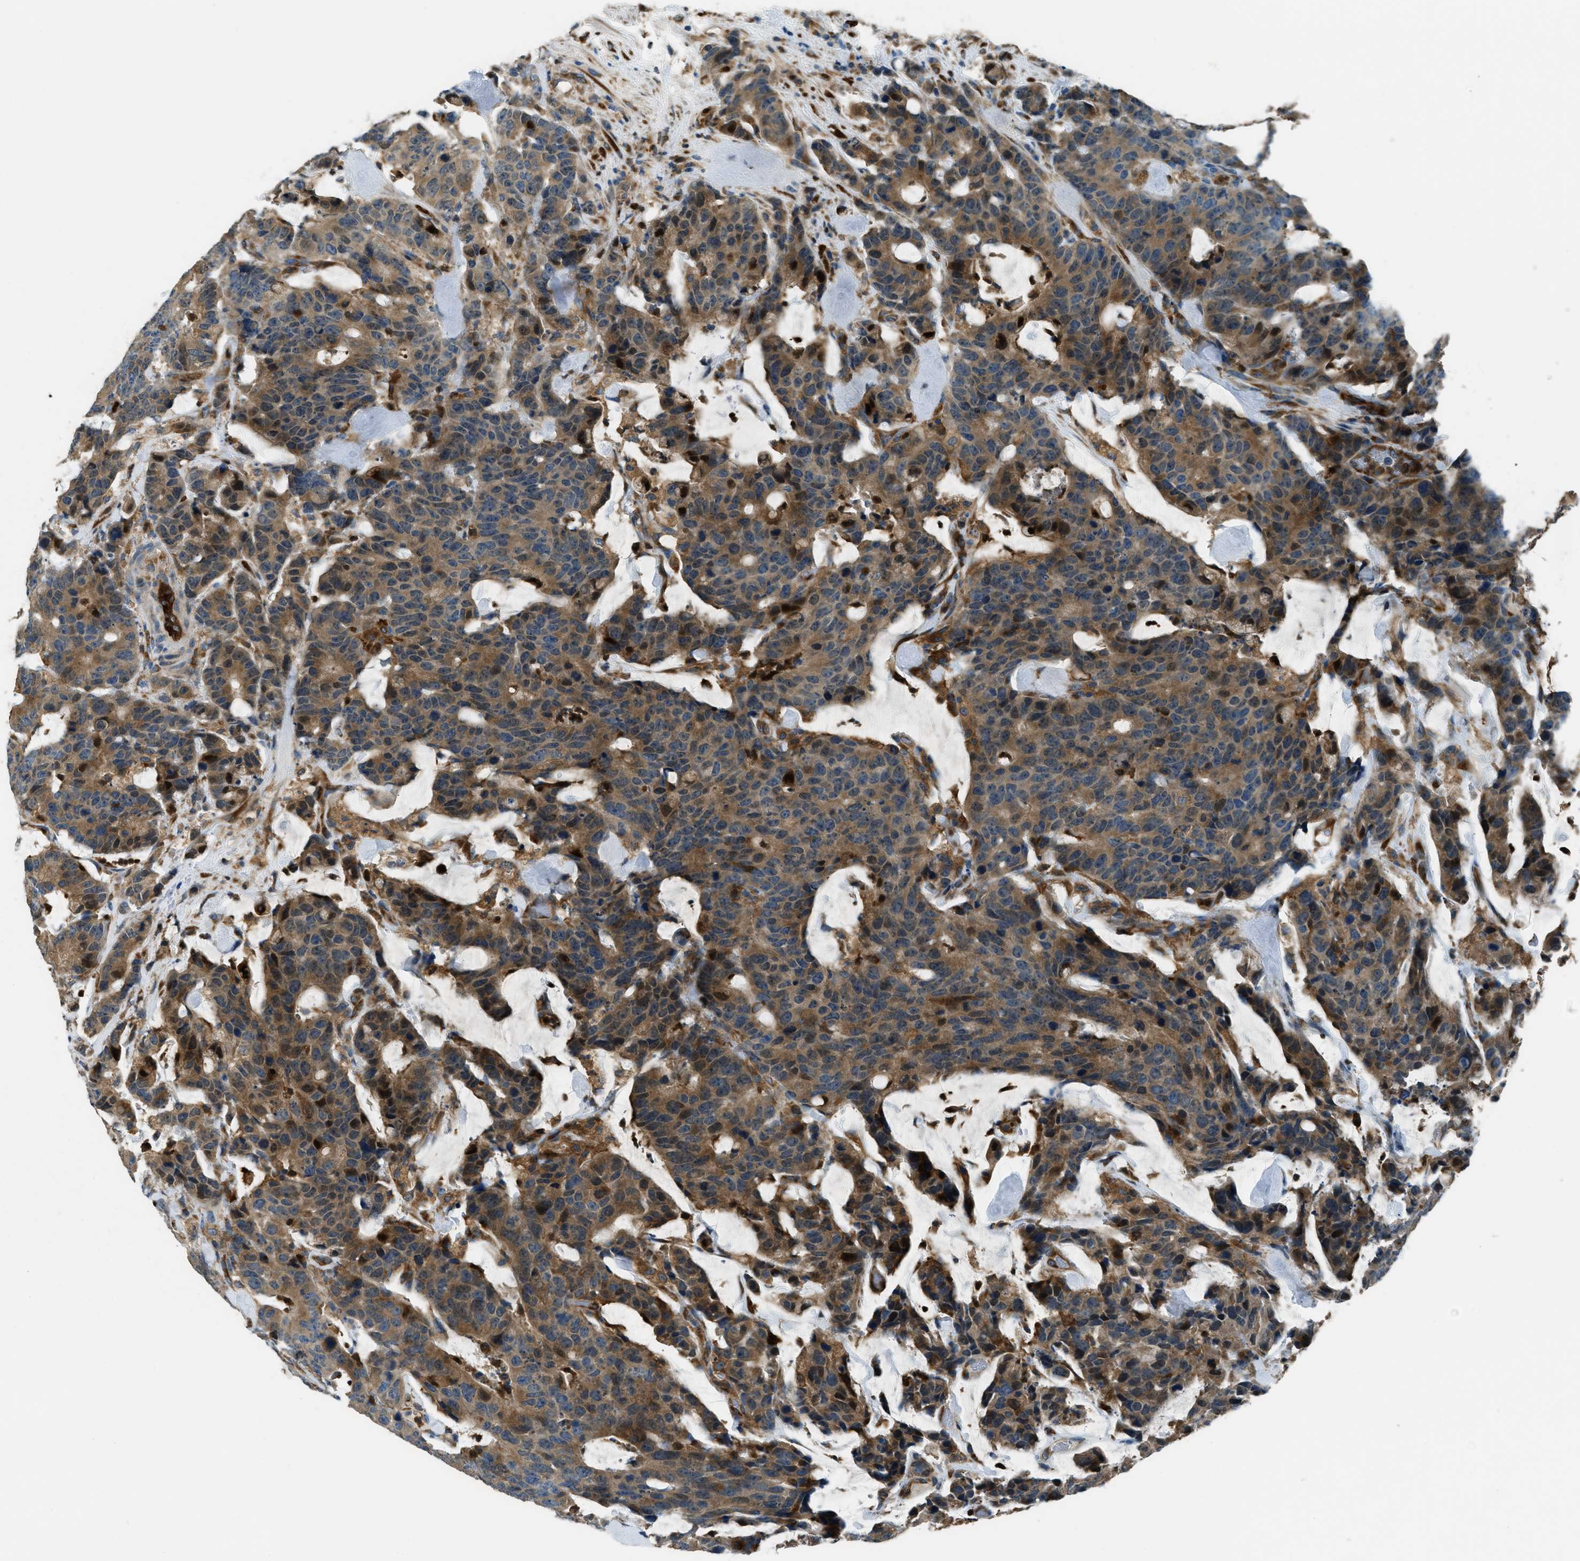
{"staining": {"intensity": "moderate", "quantity": ">75%", "location": "cytoplasmic/membranous"}, "tissue": "colorectal cancer", "cell_type": "Tumor cells", "image_type": "cancer", "snomed": [{"axis": "morphology", "description": "Adenocarcinoma, NOS"}, {"axis": "topography", "description": "Colon"}], "caption": "A brown stain labels moderate cytoplasmic/membranous staining of a protein in human colorectal cancer tumor cells.", "gene": "GIMAP8", "patient": {"sex": "female", "age": 86}}